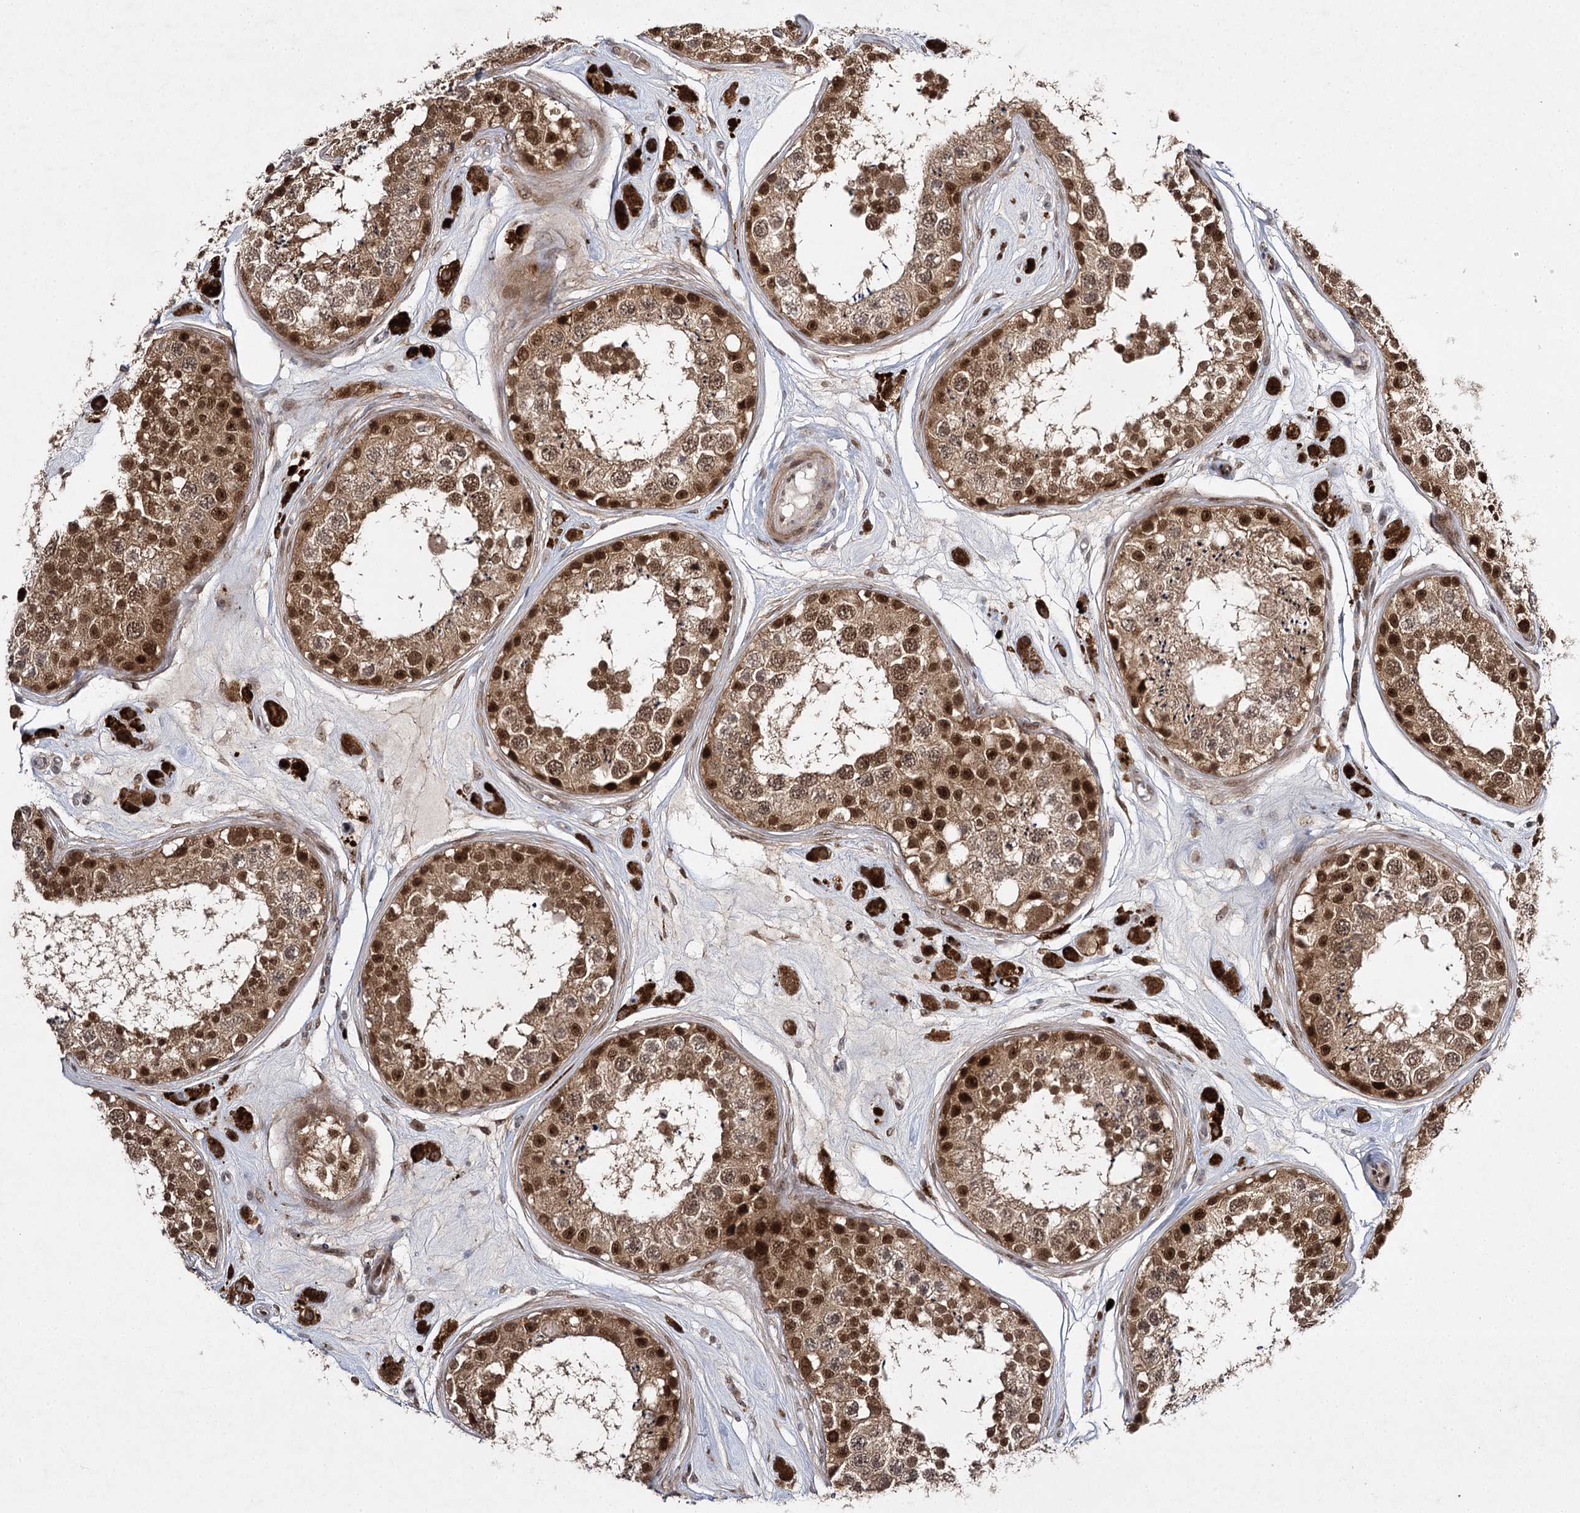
{"staining": {"intensity": "strong", "quantity": ">75%", "location": "cytoplasmic/membranous,nuclear"}, "tissue": "testis", "cell_type": "Cells in seminiferous ducts", "image_type": "normal", "snomed": [{"axis": "morphology", "description": "Normal tissue, NOS"}, {"axis": "topography", "description": "Testis"}], "caption": "Immunohistochemistry (IHC) staining of normal testis, which demonstrates high levels of strong cytoplasmic/membranous,nuclear positivity in about >75% of cells in seminiferous ducts indicating strong cytoplasmic/membranous,nuclear protein expression. The staining was performed using DAB (brown) for protein detection and nuclei were counterstained in hematoxylin (blue).", "gene": "DCUN1D4", "patient": {"sex": "male", "age": 25}}